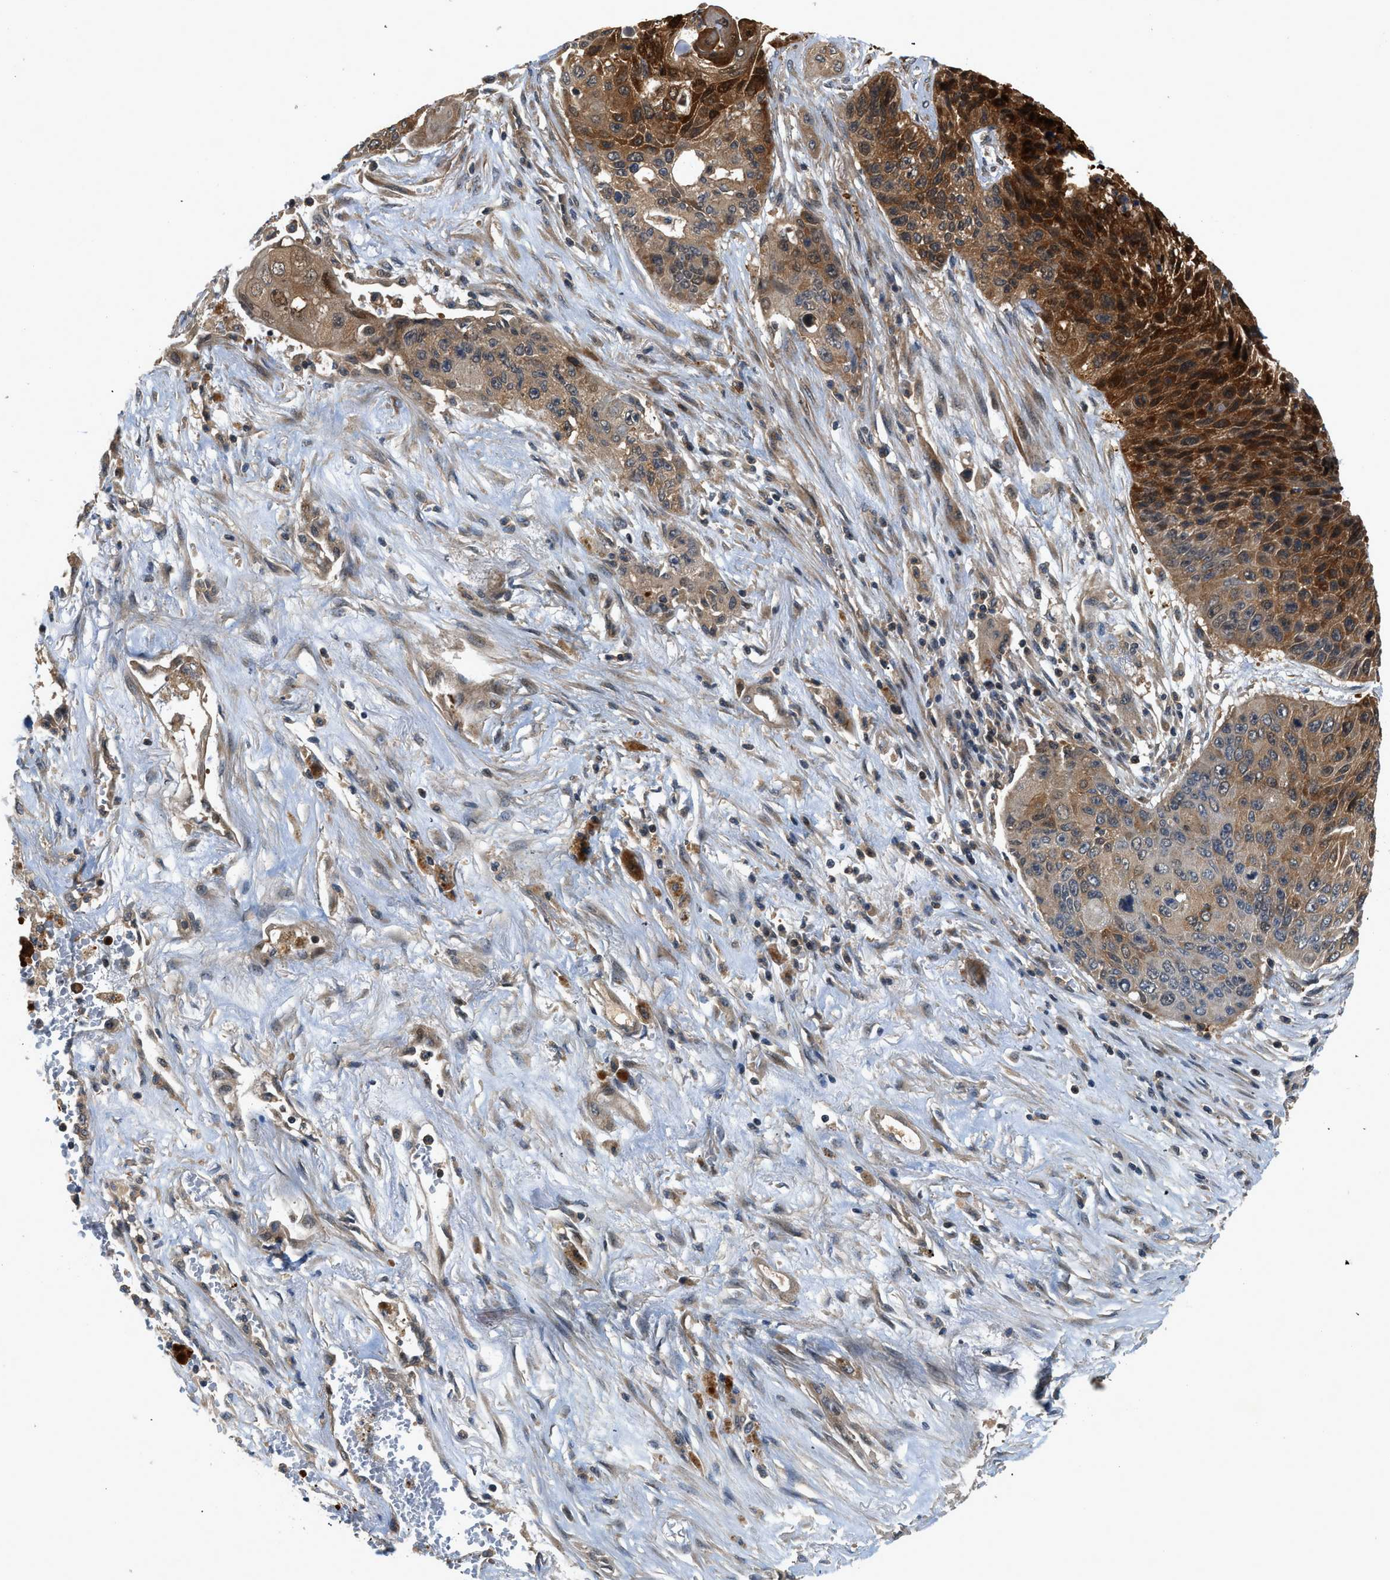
{"staining": {"intensity": "strong", "quantity": ">75%", "location": "cytoplasmic/membranous"}, "tissue": "lung cancer", "cell_type": "Tumor cells", "image_type": "cancer", "snomed": [{"axis": "morphology", "description": "Squamous cell carcinoma, NOS"}, {"axis": "topography", "description": "Lung"}], "caption": "Lung cancer (squamous cell carcinoma) stained with DAB (3,3'-diaminobenzidine) immunohistochemistry reveals high levels of strong cytoplasmic/membranous staining in about >75% of tumor cells.", "gene": "GPR31", "patient": {"sex": "male", "age": 61}}